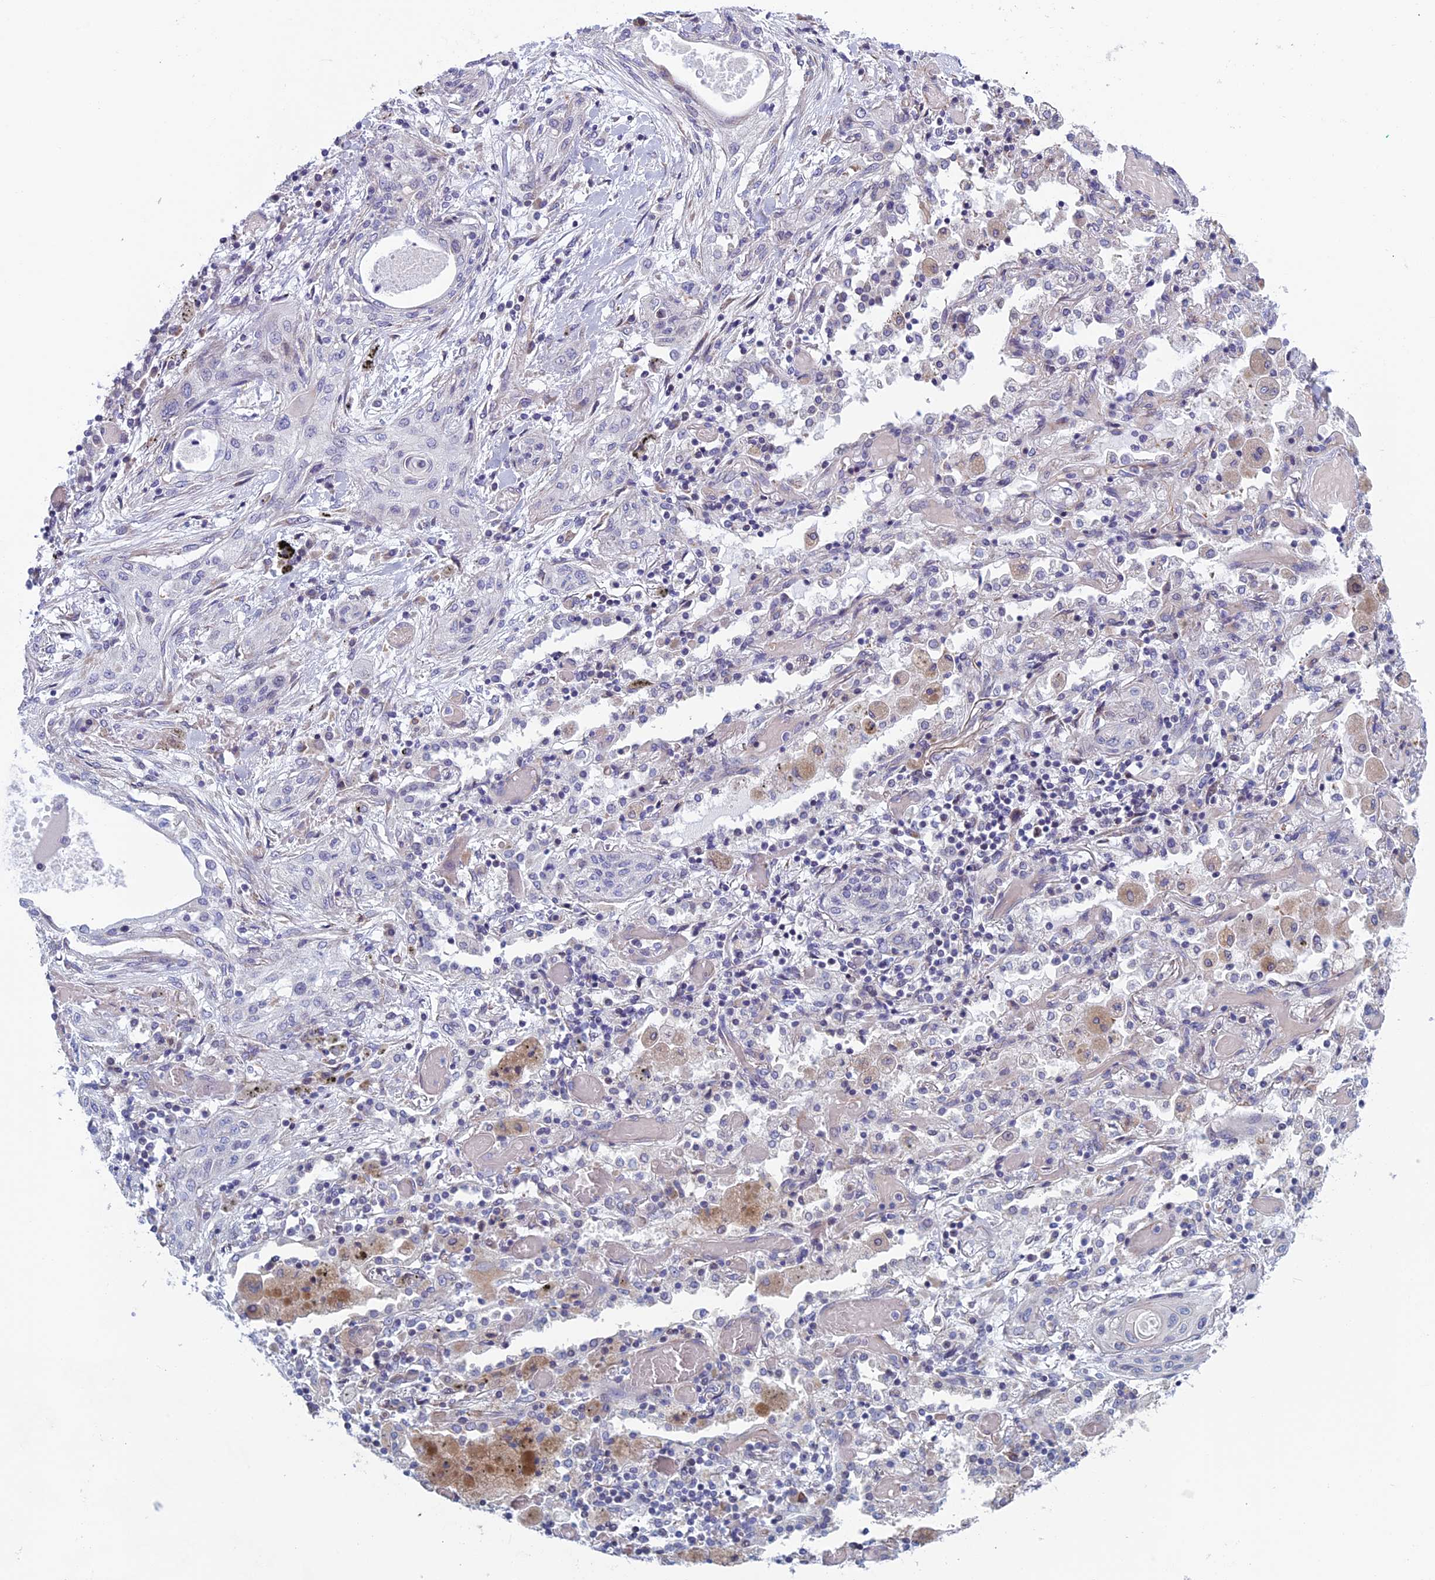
{"staining": {"intensity": "negative", "quantity": "none", "location": "none"}, "tissue": "lung cancer", "cell_type": "Tumor cells", "image_type": "cancer", "snomed": [{"axis": "morphology", "description": "Squamous cell carcinoma, NOS"}, {"axis": "topography", "description": "Lung"}], "caption": "High magnification brightfield microscopy of lung cancer (squamous cell carcinoma) stained with DAB (3,3'-diaminobenzidine) (brown) and counterstained with hematoxylin (blue): tumor cells show no significant expression. (Stains: DAB immunohistochemistry with hematoxylin counter stain, Microscopy: brightfield microscopy at high magnification).", "gene": "BCL2L10", "patient": {"sex": "female", "age": 47}}